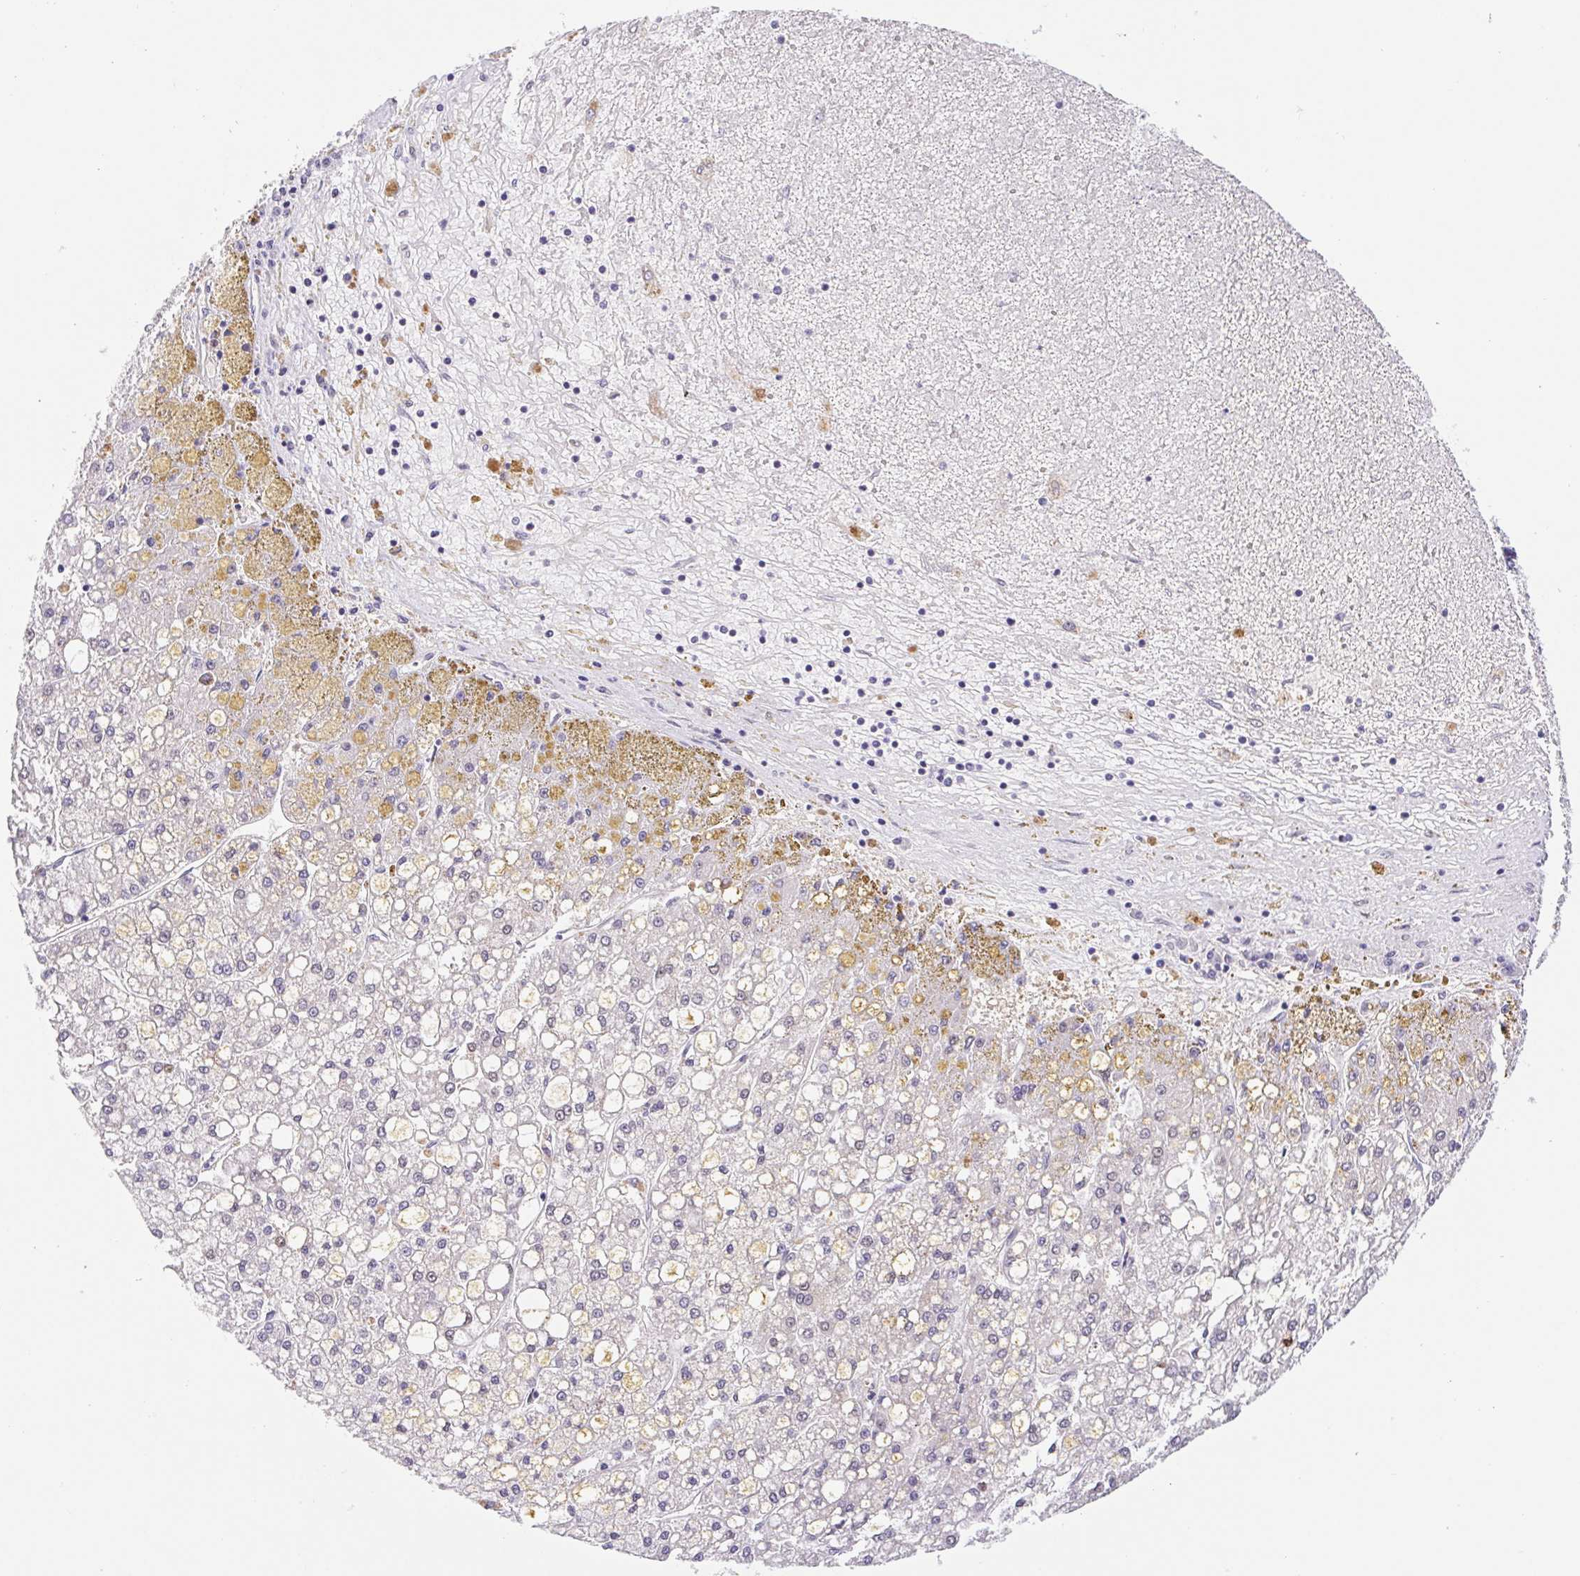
{"staining": {"intensity": "negative", "quantity": "none", "location": "none"}, "tissue": "liver cancer", "cell_type": "Tumor cells", "image_type": "cancer", "snomed": [{"axis": "morphology", "description": "Carcinoma, Hepatocellular, NOS"}, {"axis": "topography", "description": "Liver"}], "caption": "High magnification brightfield microscopy of hepatocellular carcinoma (liver) stained with DAB (brown) and counterstained with hematoxylin (blue): tumor cells show no significant positivity.", "gene": "L3MBTL4", "patient": {"sex": "male", "age": 67}}